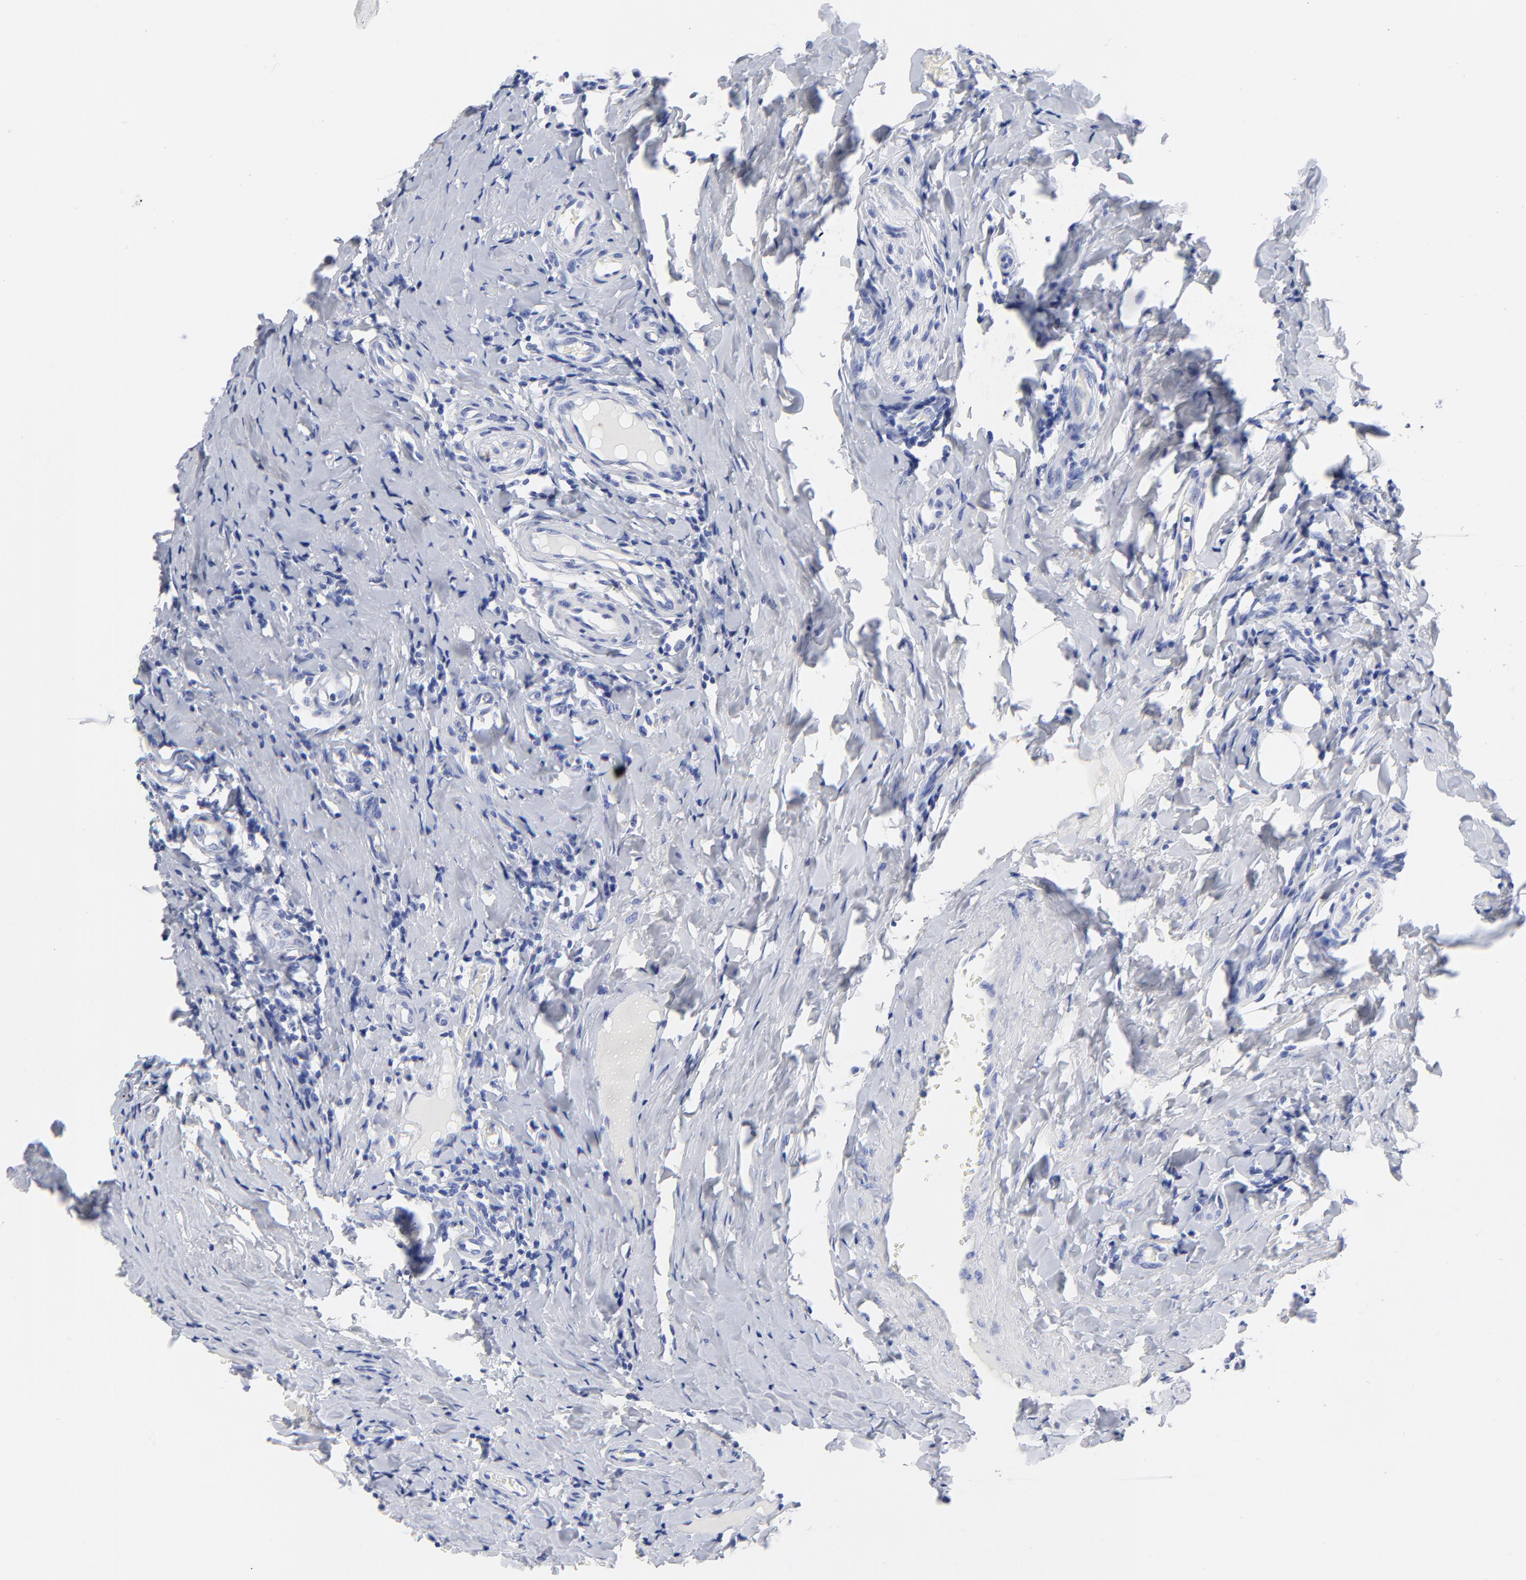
{"staining": {"intensity": "negative", "quantity": "none", "location": "none"}, "tissue": "testis cancer", "cell_type": "Tumor cells", "image_type": "cancer", "snomed": [{"axis": "morphology", "description": "Seminoma, NOS"}, {"axis": "topography", "description": "Testis"}], "caption": "Photomicrograph shows no protein positivity in tumor cells of testis cancer tissue.", "gene": "ACY1", "patient": {"sex": "male", "age": 24}}